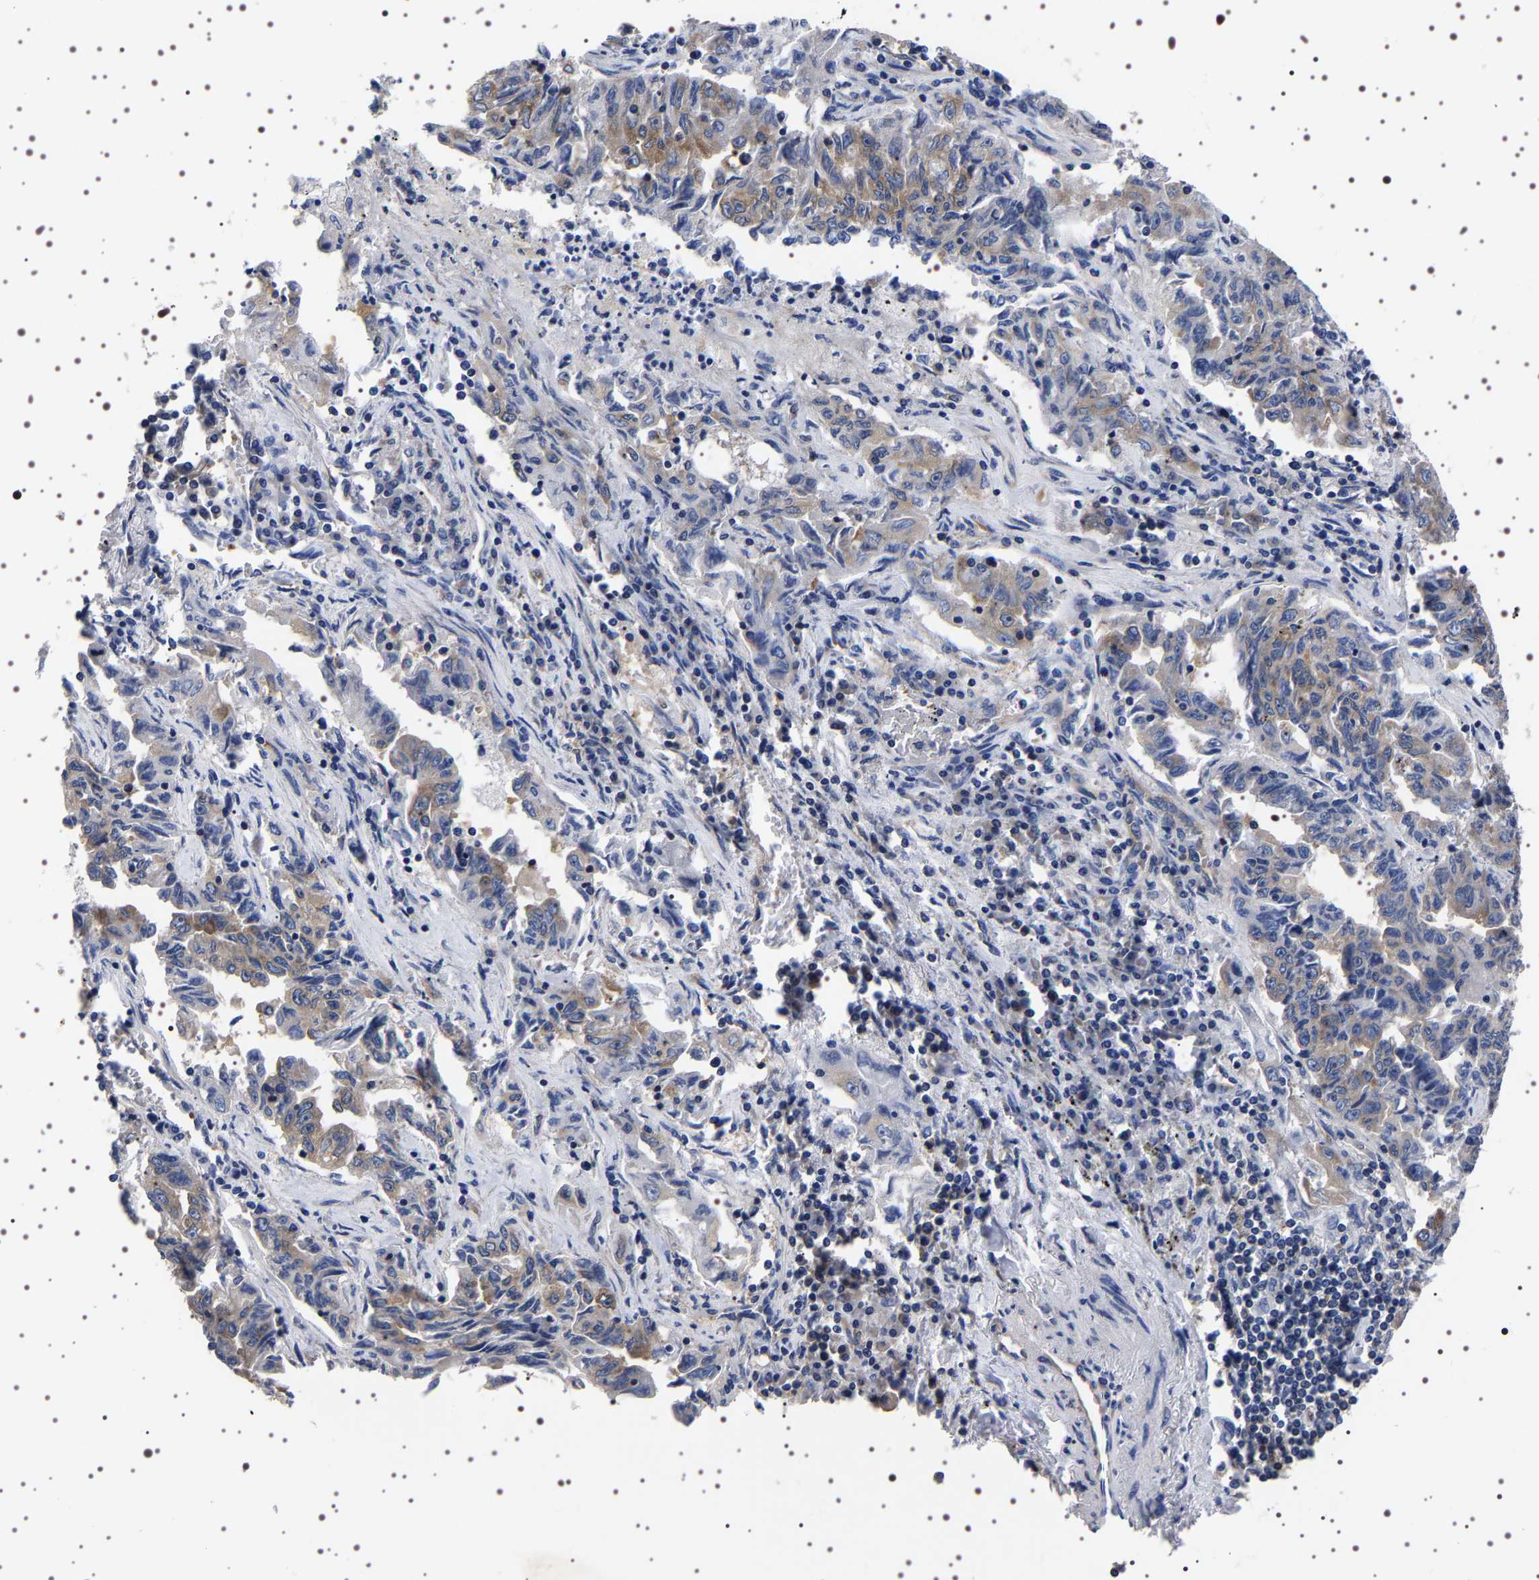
{"staining": {"intensity": "moderate", "quantity": "<25%", "location": "cytoplasmic/membranous"}, "tissue": "lung cancer", "cell_type": "Tumor cells", "image_type": "cancer", "snomed": [{"axis": "morphology", "description": "Adenocarcinoma, NOS"}, {"axis": "topography", "description": "Lung"}], "caption": "Protein staining of adenocarcinoma (lung) tissue reveals moderate cytoplasmic/membranous staining in about <25% of tumor cells. (DAB (3,3'-diaminobenzidine) IHC, brown staining for protein, blue staining for nuclei).", "gene": "DARS1", "patient": {"sex": "female", "age": 51}}